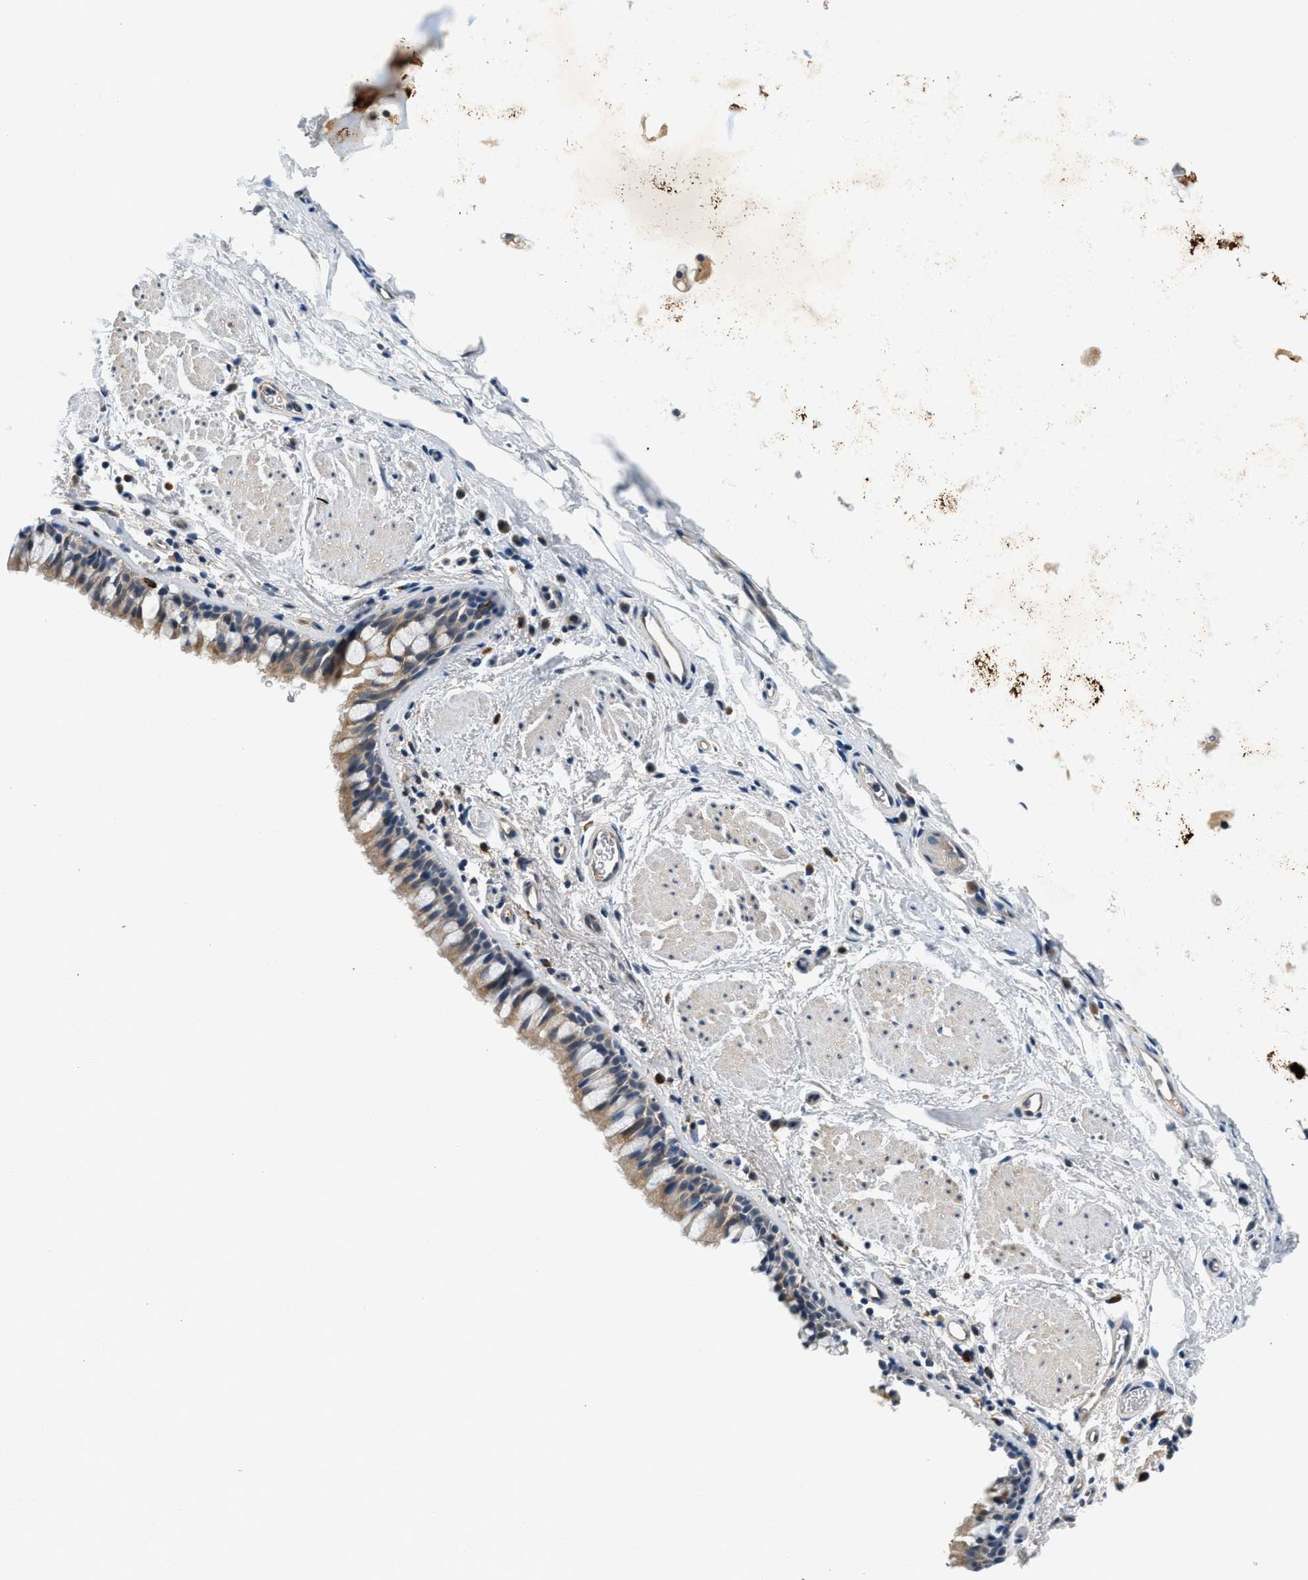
{"staining": {"intensity": "moderate", "quantity": ">75%", "location": "cytoplasmic/membranous"}, "tissue": "bronchus", "cell_type": "Respiratory epithelial cells", "image_type": "normal", "snomed": [{"axis": "morphology", "description": "Normal tissue, NOS"}, {"axis": "topography", "description": "Cartilage tissue"}, {"axis": "topography", "description": "Bronchus"}], "caption": "Protein positivity by immunohistochemistry (IHC) demonstrates moderate cytoplasmic/membranous positivity in about >75% of respiratory epithelial cells in unremarkable bronchus.", "gene": "YAE1", "patient": {"sex": "female", "age": 53}}